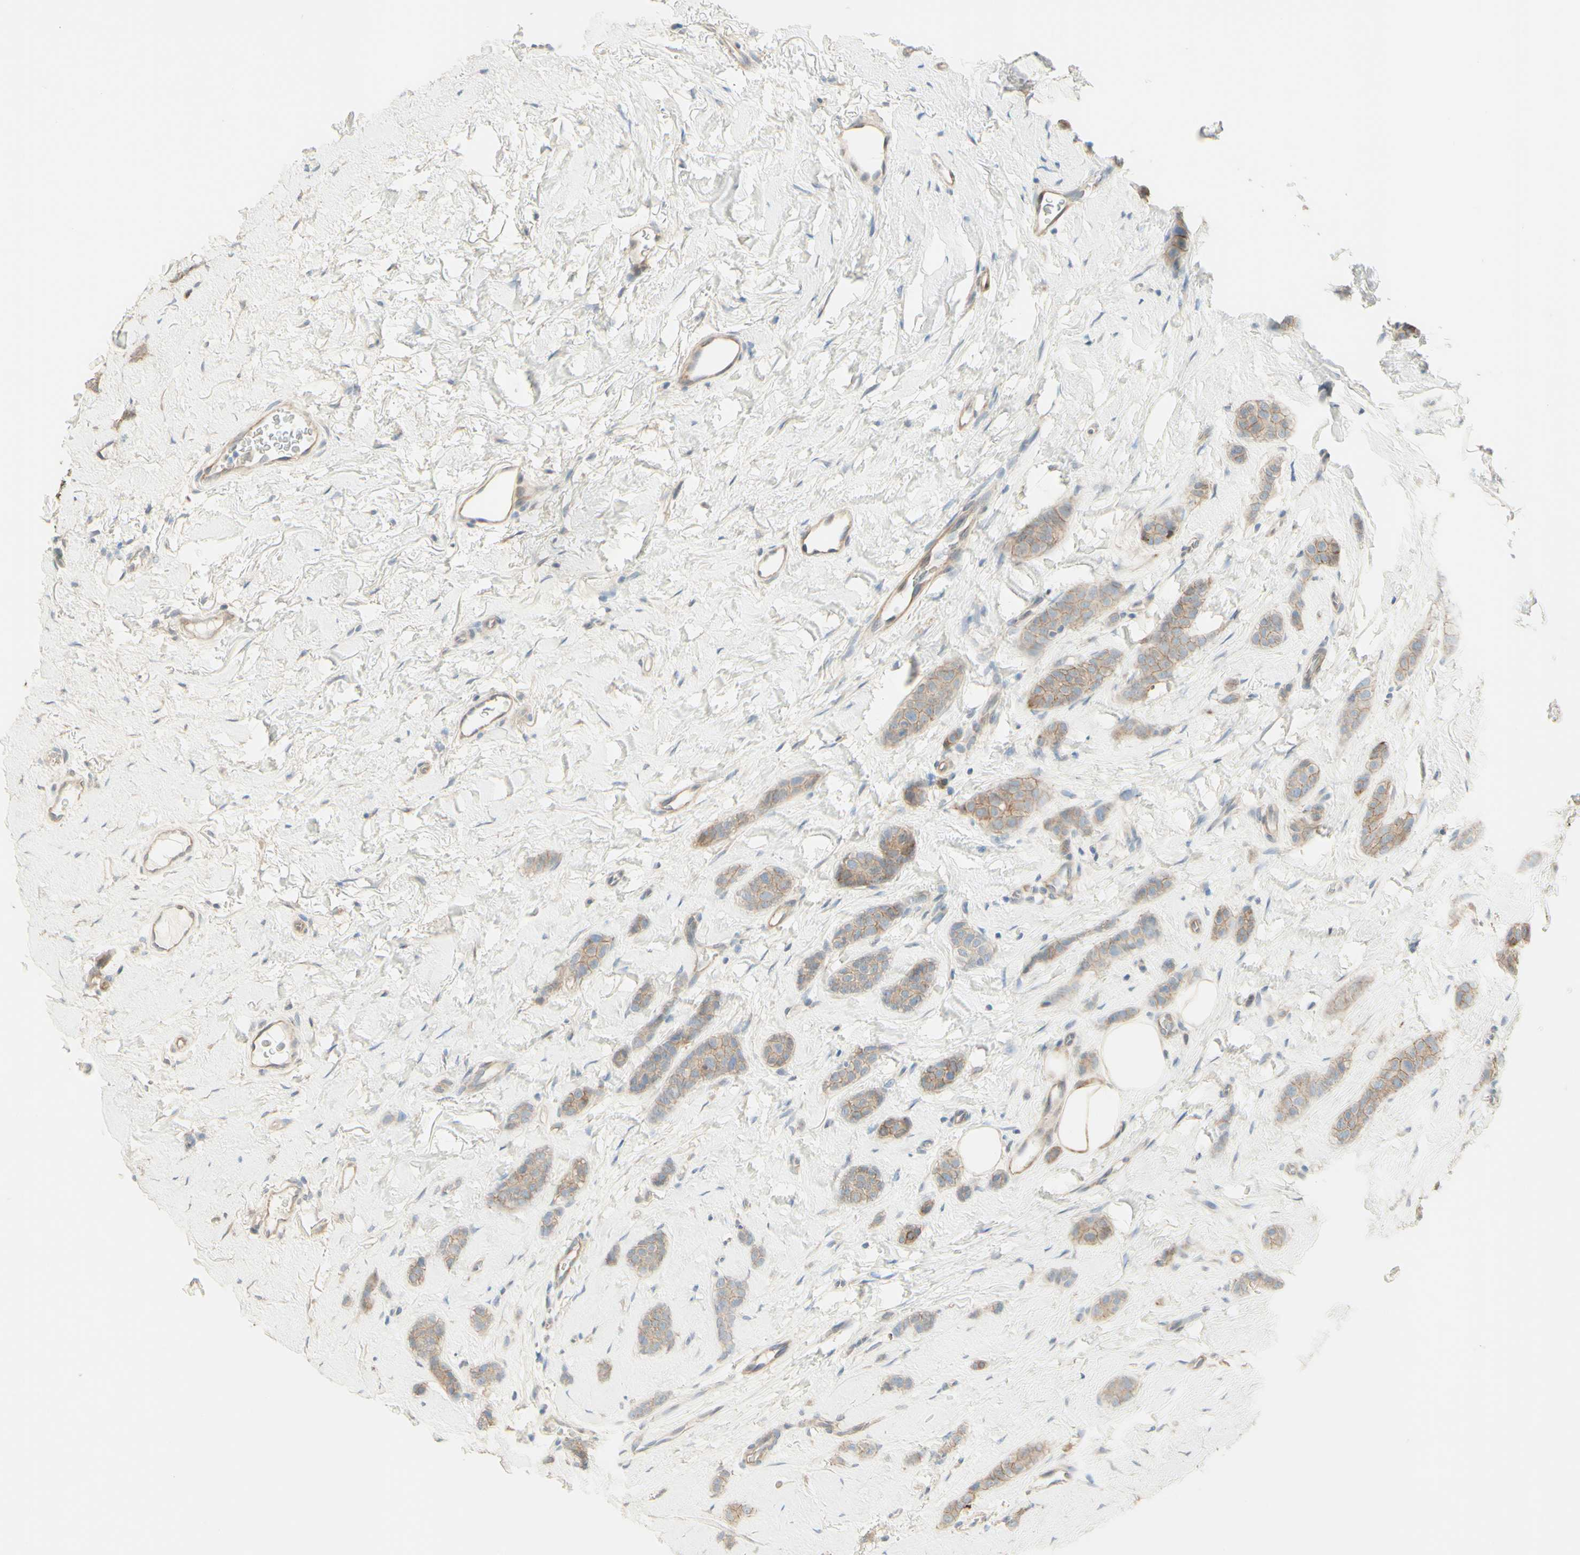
{"staining": {"intensity": "weak", "quantity": ">75%", "location": "cytoplasmic/membranous"}, "tissue": "breast cancer", "cell_type": "Tumor cells", "image_type": "cancer", "snomed": [{"axis": "morphology", "description": "Lobular carcinoma"}, {"axis": "topography", "description": "Skin"}, {"axis": "topography", "description": "Breast"}], "caption": "Breast lobular carcinoma tissue demonstrates weak cytoplasmic/membranous expression in approximately >75% of tumor cells, visualized by immunohistochemistry.", "gene": "RNF149", "patient": {"sex": "female", "age": 46}}